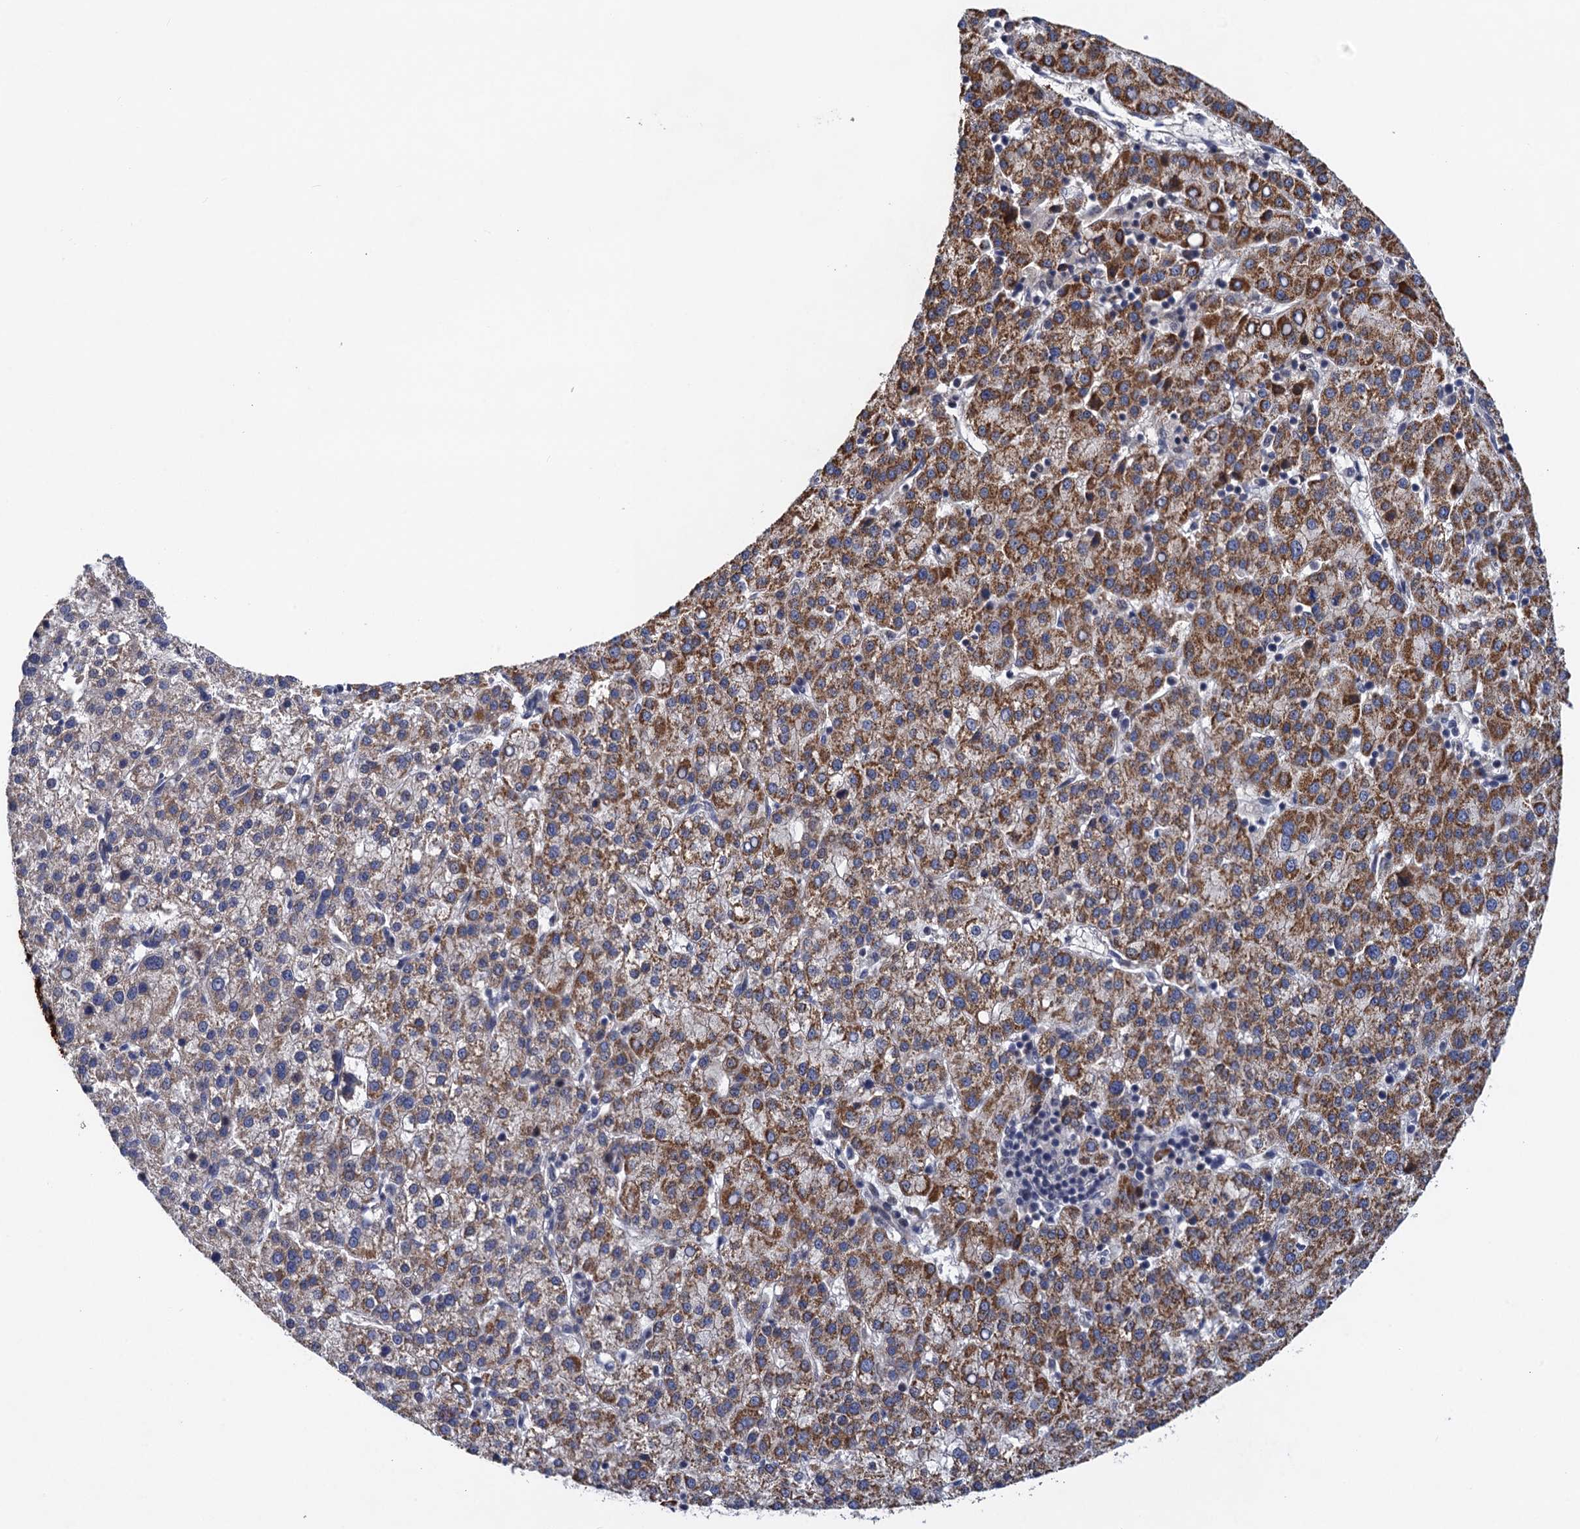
{"staining": {"intensity": "moderate", "quantity": "25%-75%", "location": "cytoplasmic/membranous"}, "tissue": "liver cancer", "cell_type": "Tumor cells", "image_type": "cancer", "snomed": [{"axis": "morphology", "description": "Carcinoma, Hepatocellular, NOS"}, {"axis": "topography", "description": "Liver"}], "caption": "DAB immunohistochemical staining of human liver hepatocellular carcinoma displays moderate cytoplasmic/membranous protein expression in approximately 25%-75% of tumor cells.", "gene": "ZAR1L", "patient": {"sex": "female", "age": 58}}